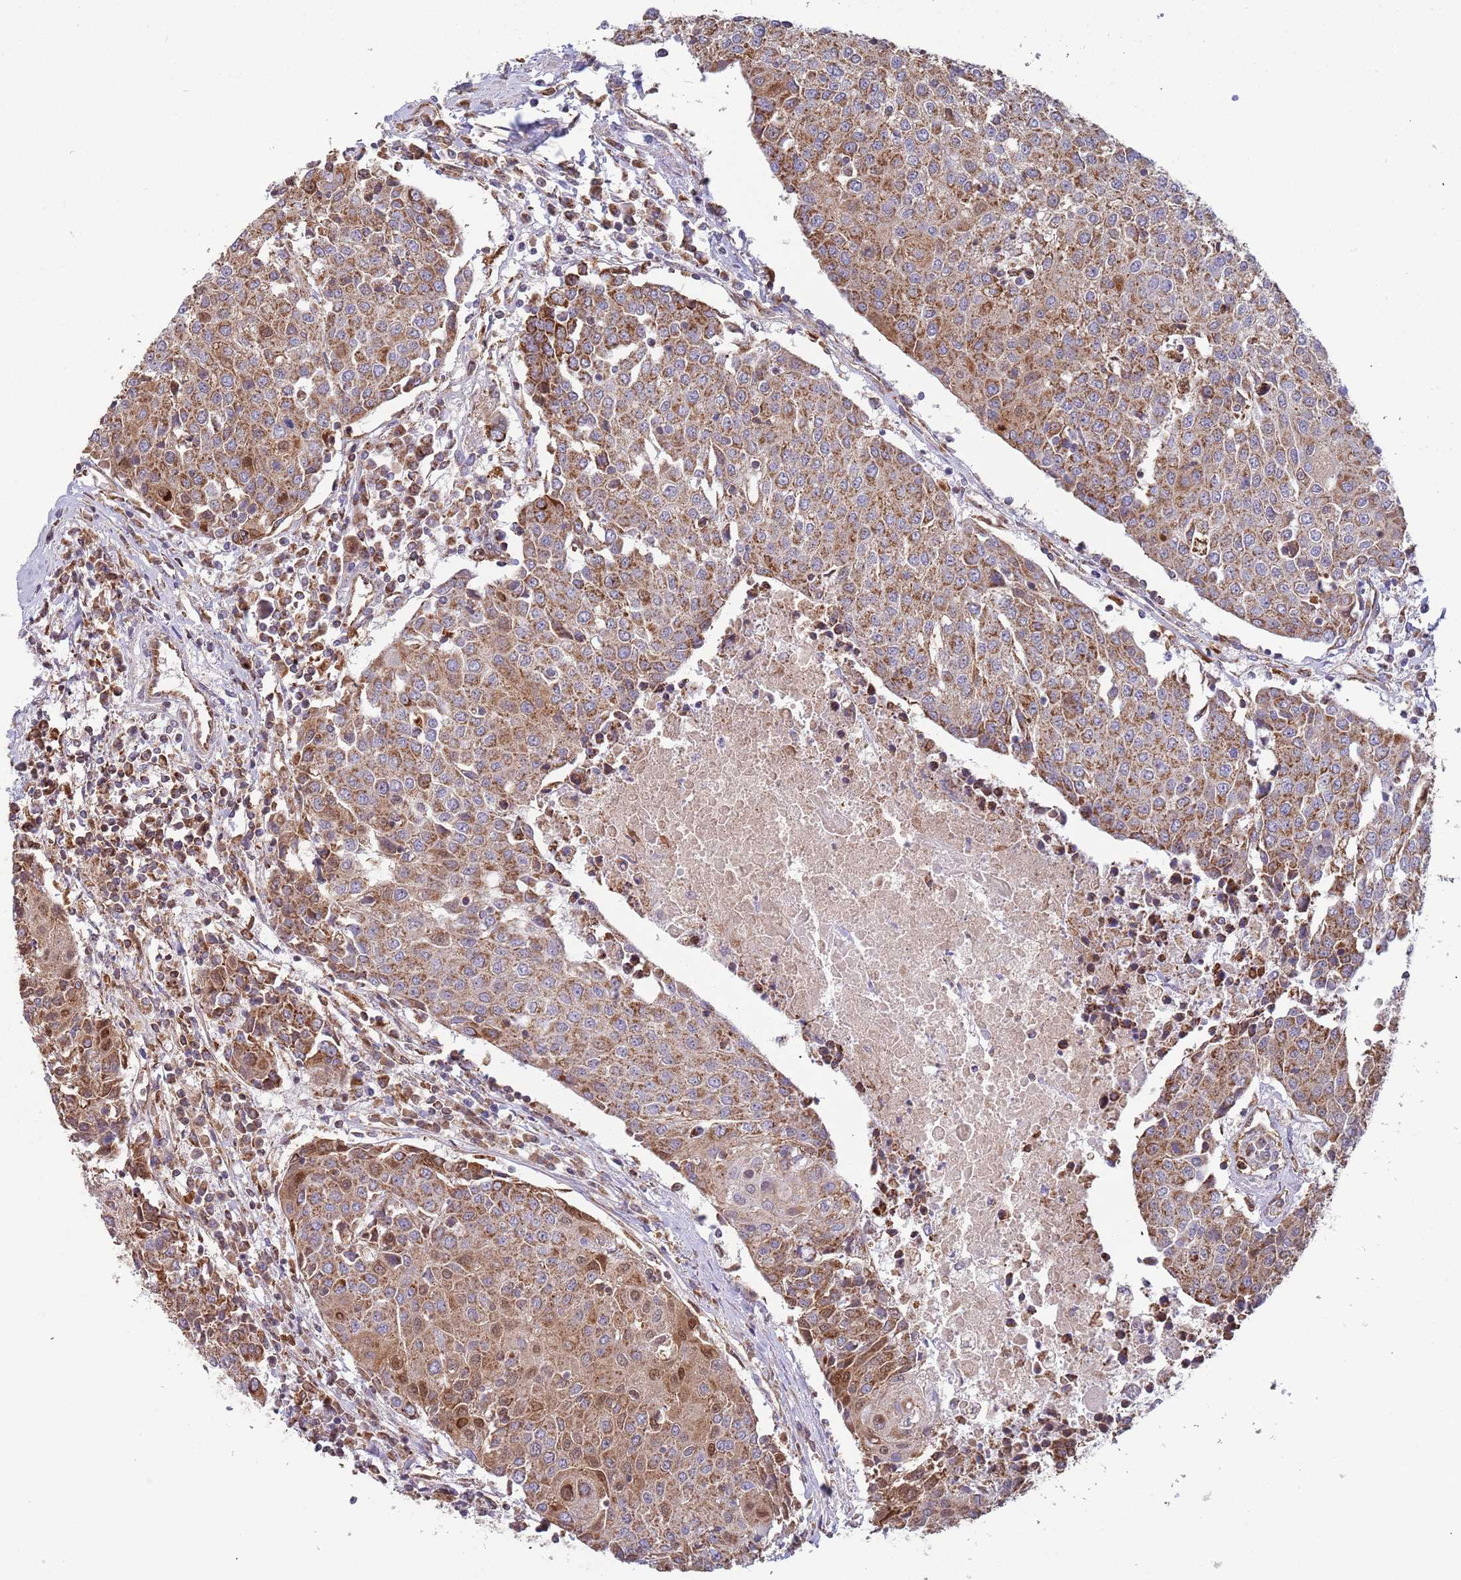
{"staining": {"intensity": "moderate", "quantity": ">75%", "location": "cytoplasmic/membranous"}, "tissue": "urothelial cancer", "cell_type": "Tumor cells", "image_type": "cancer", "snomed": [{"axis": "morphology", "description": "Urothelial carcinoma, High grade"}, {"axis": "topography", "description": "Urinary bladder"}], "caption": "High-power microscopy captured an IHC histopathology image of urothelial carcinoma (high-grade), revealing moderate cytoplasmic/membranous positivity in approximately >75% of tumor cells.", "gene": "VPS16", "patient": {"sex": "female", "age": 85}}